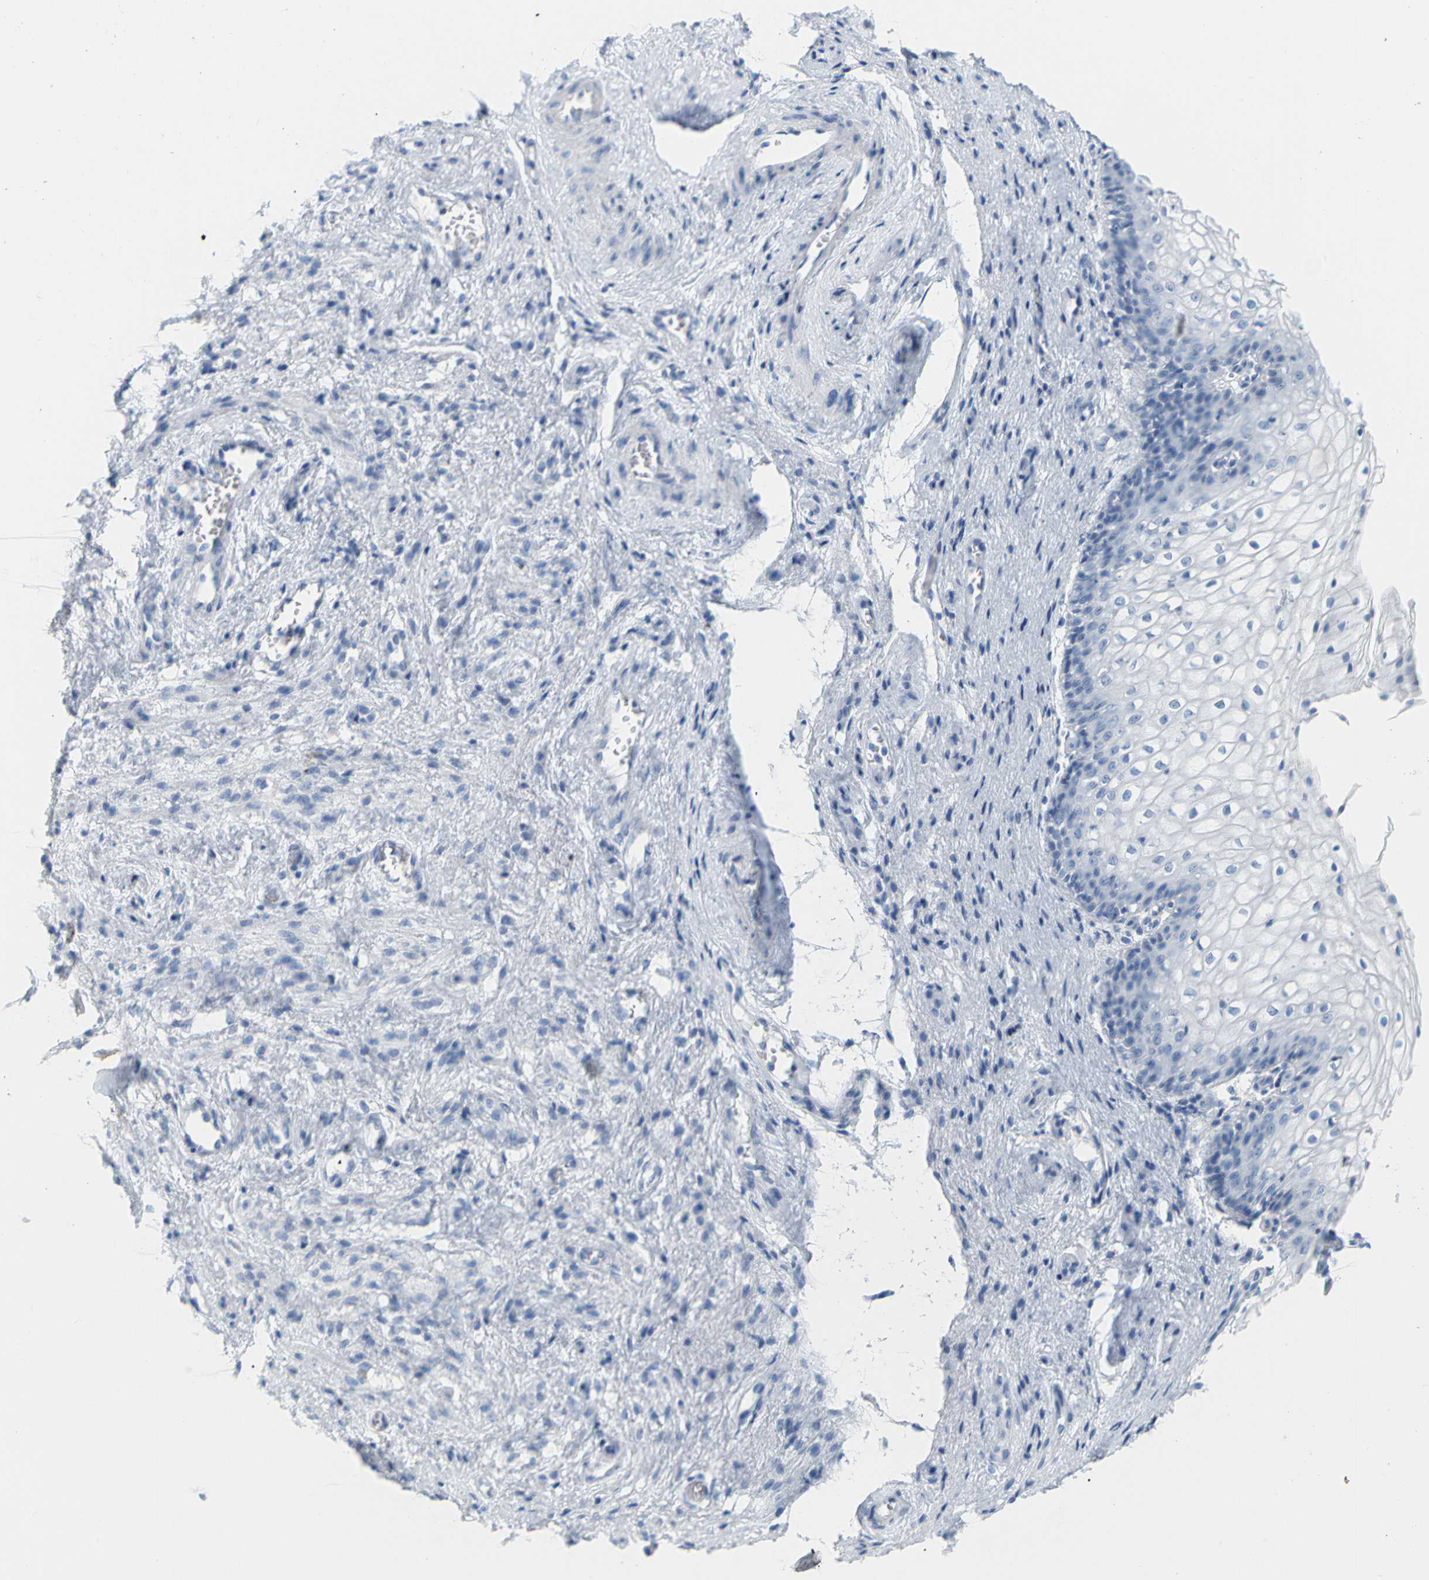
{"staining": {"intensity": "negative", "quantity": "none", "location": "none"}, "tissue": "vagina", "cell_type": "Squamous epithelial cells", "image_type": "normal", "snomed": [{"axis": "morphology", "description": "Normal tissue, NOS"}, {"axis": "topography", "description": "Vagina"}], "caption": "IHC histopathology image of unremarkable human vagina stained for a protein (brown), which displays no positivity in squamous epithelial cells. (Immunohistochemistry, brightfield microscopy, high magnification).", "gene": "OPN1SW", "patient": {"sex": "female", "age": 34}}